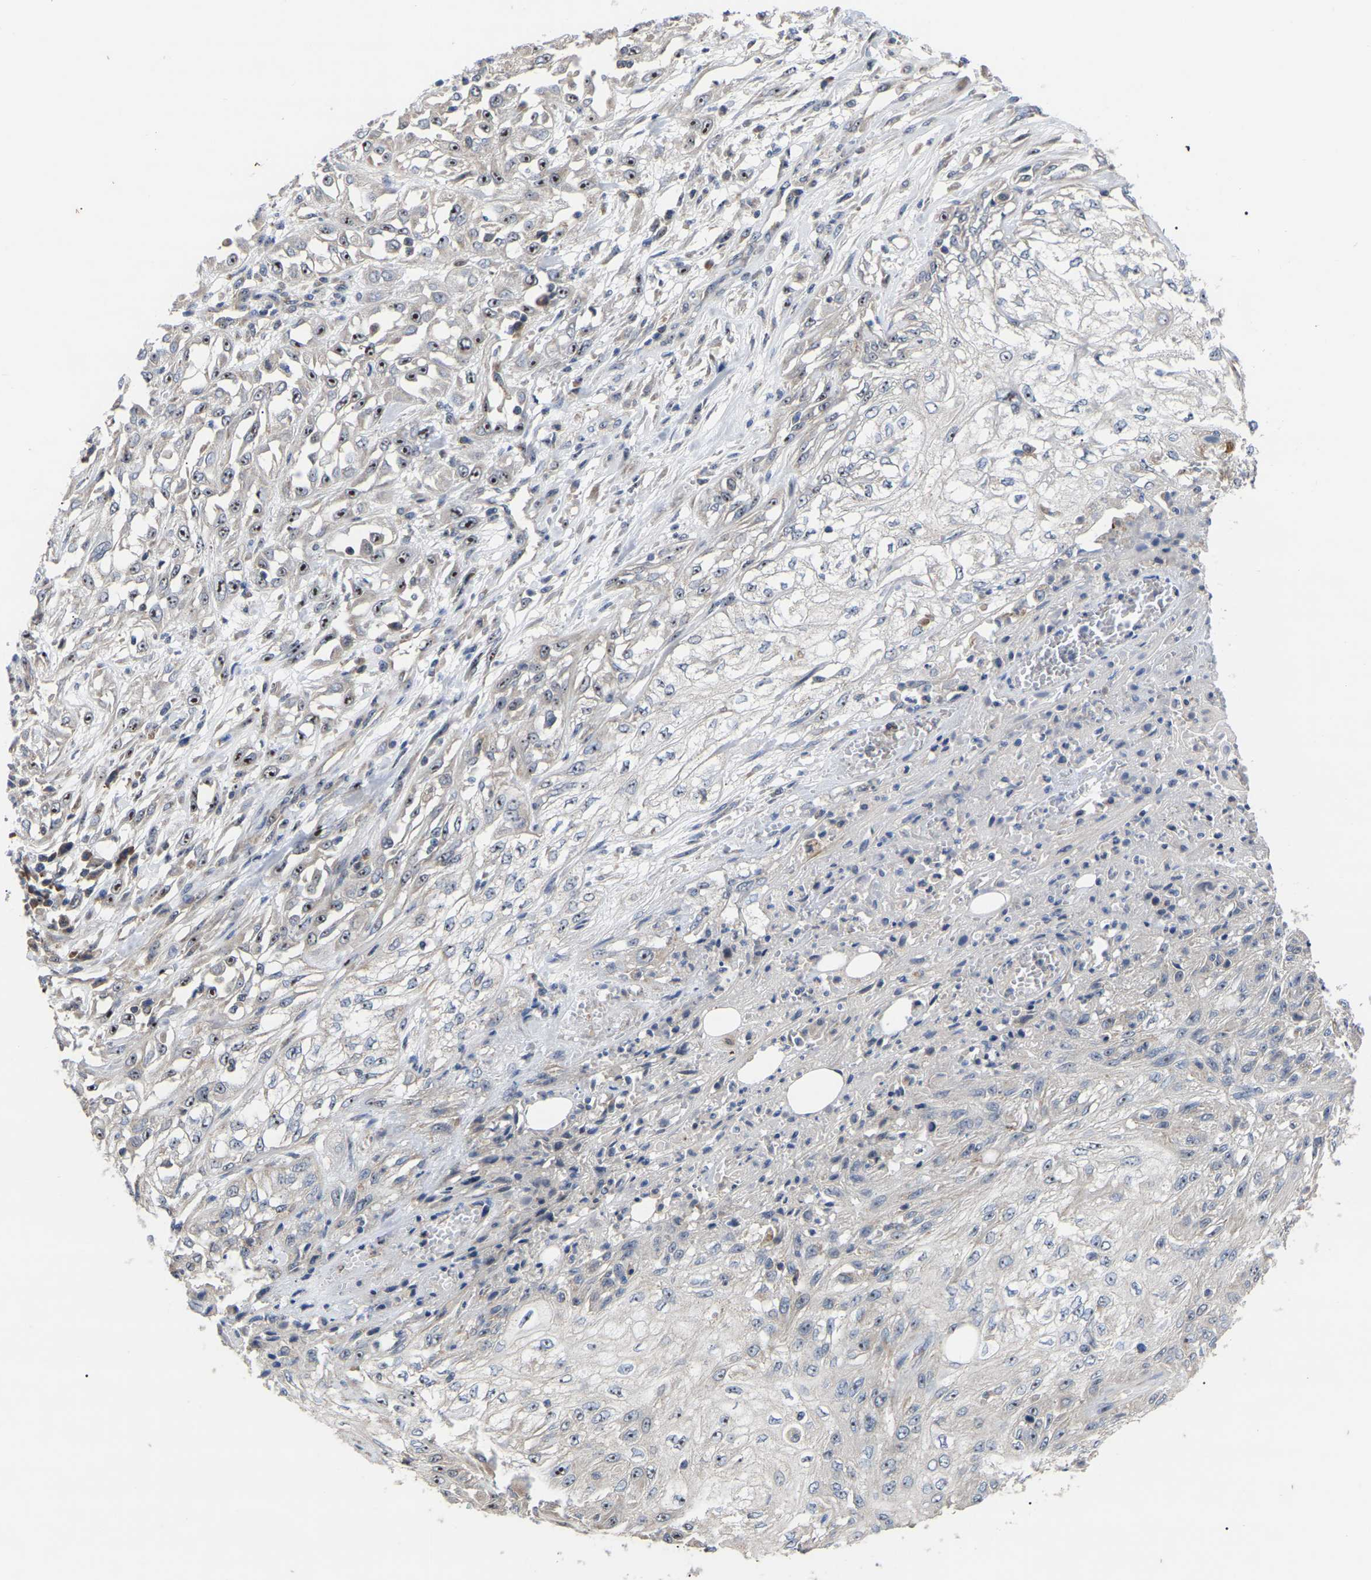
{"staining": {"intensity": "strong", "quantity": ">75%", "location": "nuclear"}, "tissue": "skin cancer", "cell_type": "Tumor cells", "image_type": "cancer", "snomed": [{"axis": "morphology", "description": "Squamous cell carcinoma, NOS"}, {"axis": "morphology", "description": "Squamous cell carcinoma, metastatic, NOS"}, {"axis": "topography", "description": "Skin"}, {"axis": "topography", "description": "Lymph node"}], "caption": "IHC staining of metastatic squamous cell carcinoma (skin), which demonstrates high levels of strong nuclear staining in about >75% of tumor cells indicating strong nuclear protein expression. The staining was performed using DAB (brown) for protein detection and nuclei were counterstained in hematoxylin (blue).", "gene": "NOP53", "patient": {"sex": "male", "age": 75}}